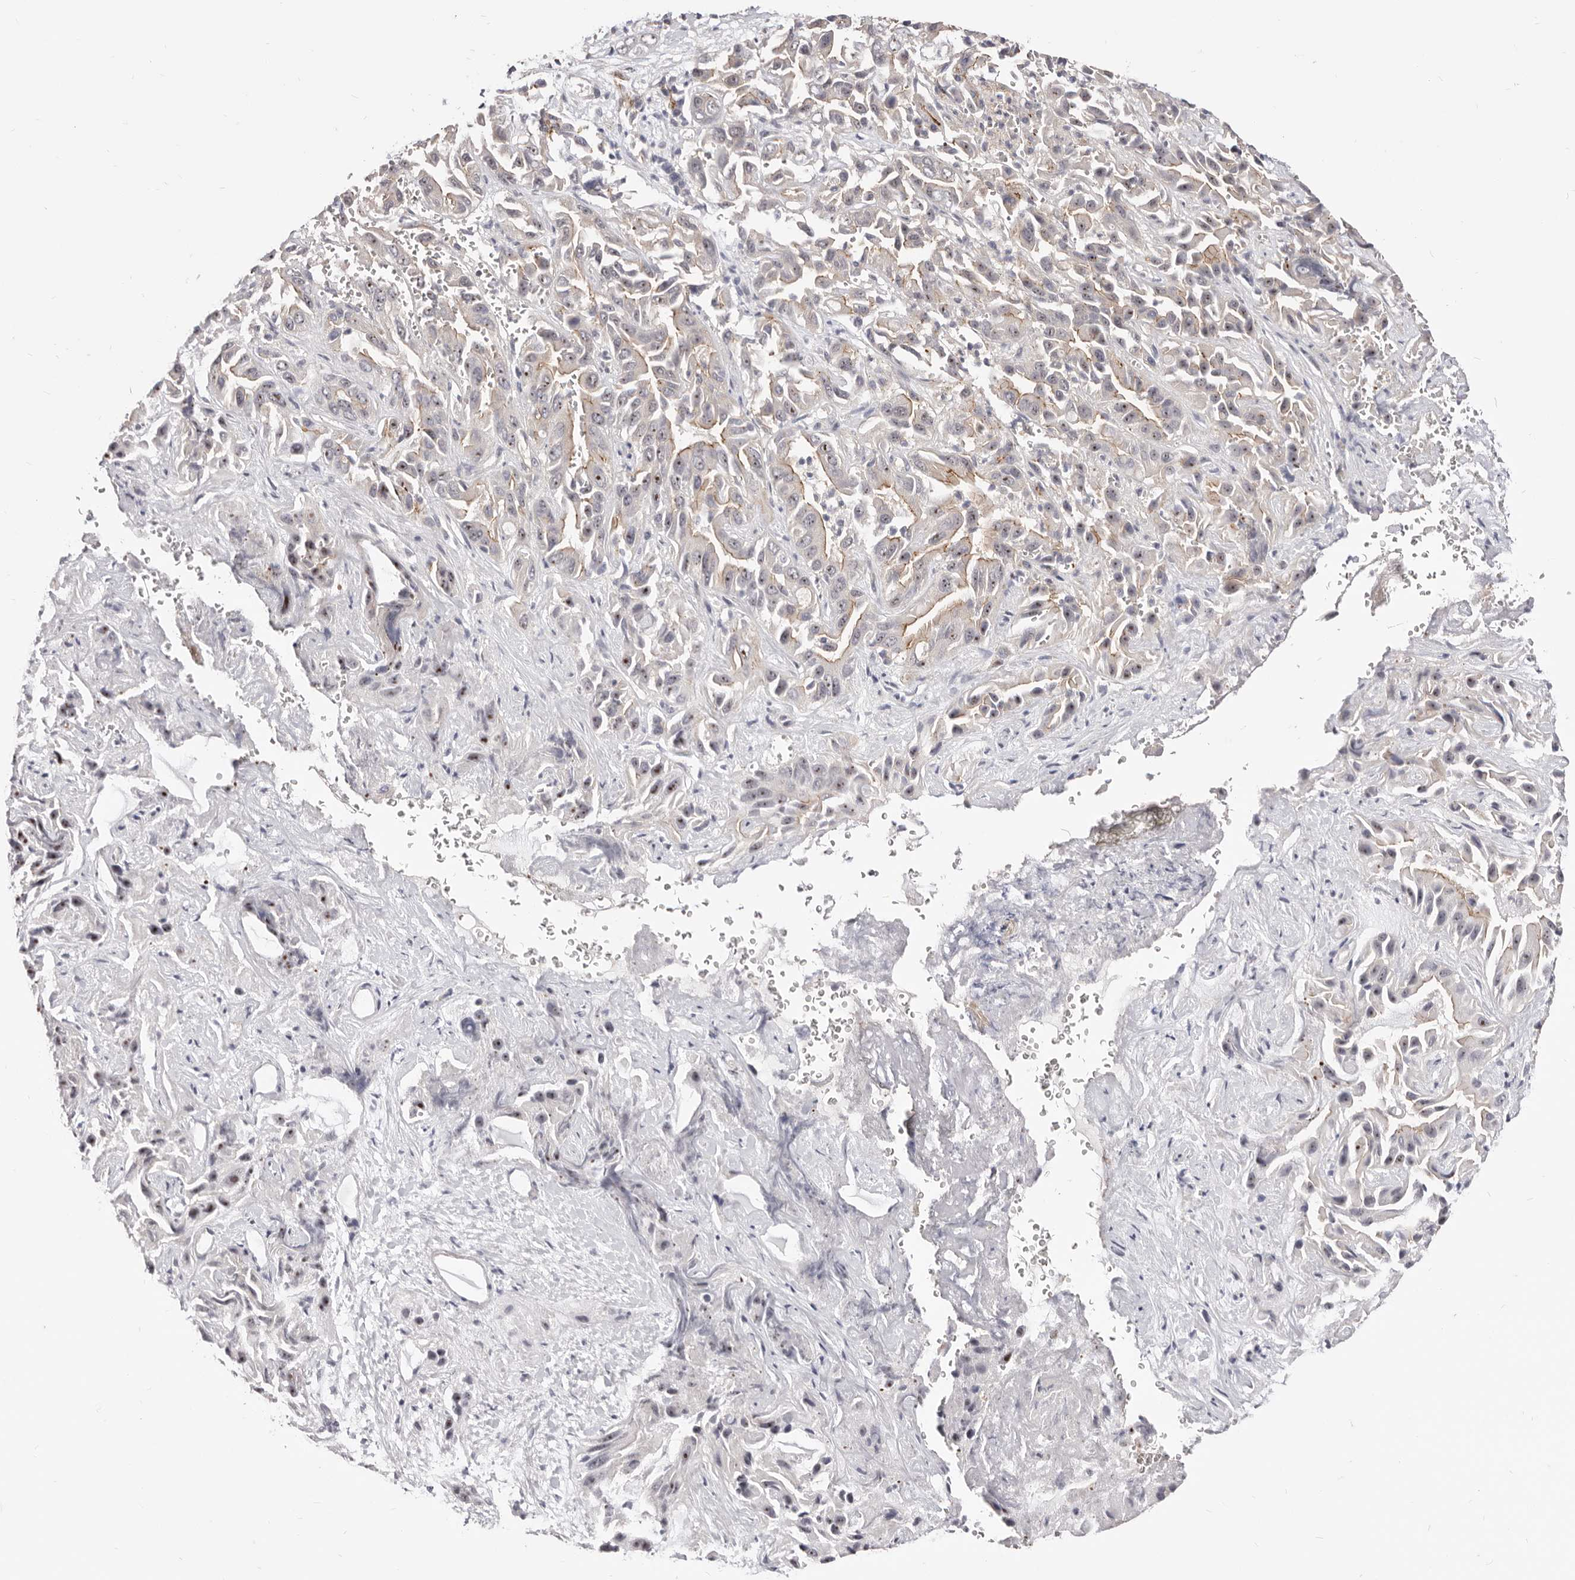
{"staining": {"intensity": "moderate", "quantity": "<25%", "location": "cytoplasmic/membranous,nuclear"}, "tissue": "liver cancer", "cell_type": "Tumor cells", "image_type": "cancer", "snomed": [{"axis": "morphology", "description": "Cholangiocarcinoma"}, {"axis": "topography", "description": "Liver"}], "caption": "A brown stain shows moderate cytoplasmic/membranous and nuclear expression of a protein in liver cancer (cholangiocarcinoma) tumor cells.", "gene": "GPATCH4", "patient": {"sex": "female", "age": 52}}